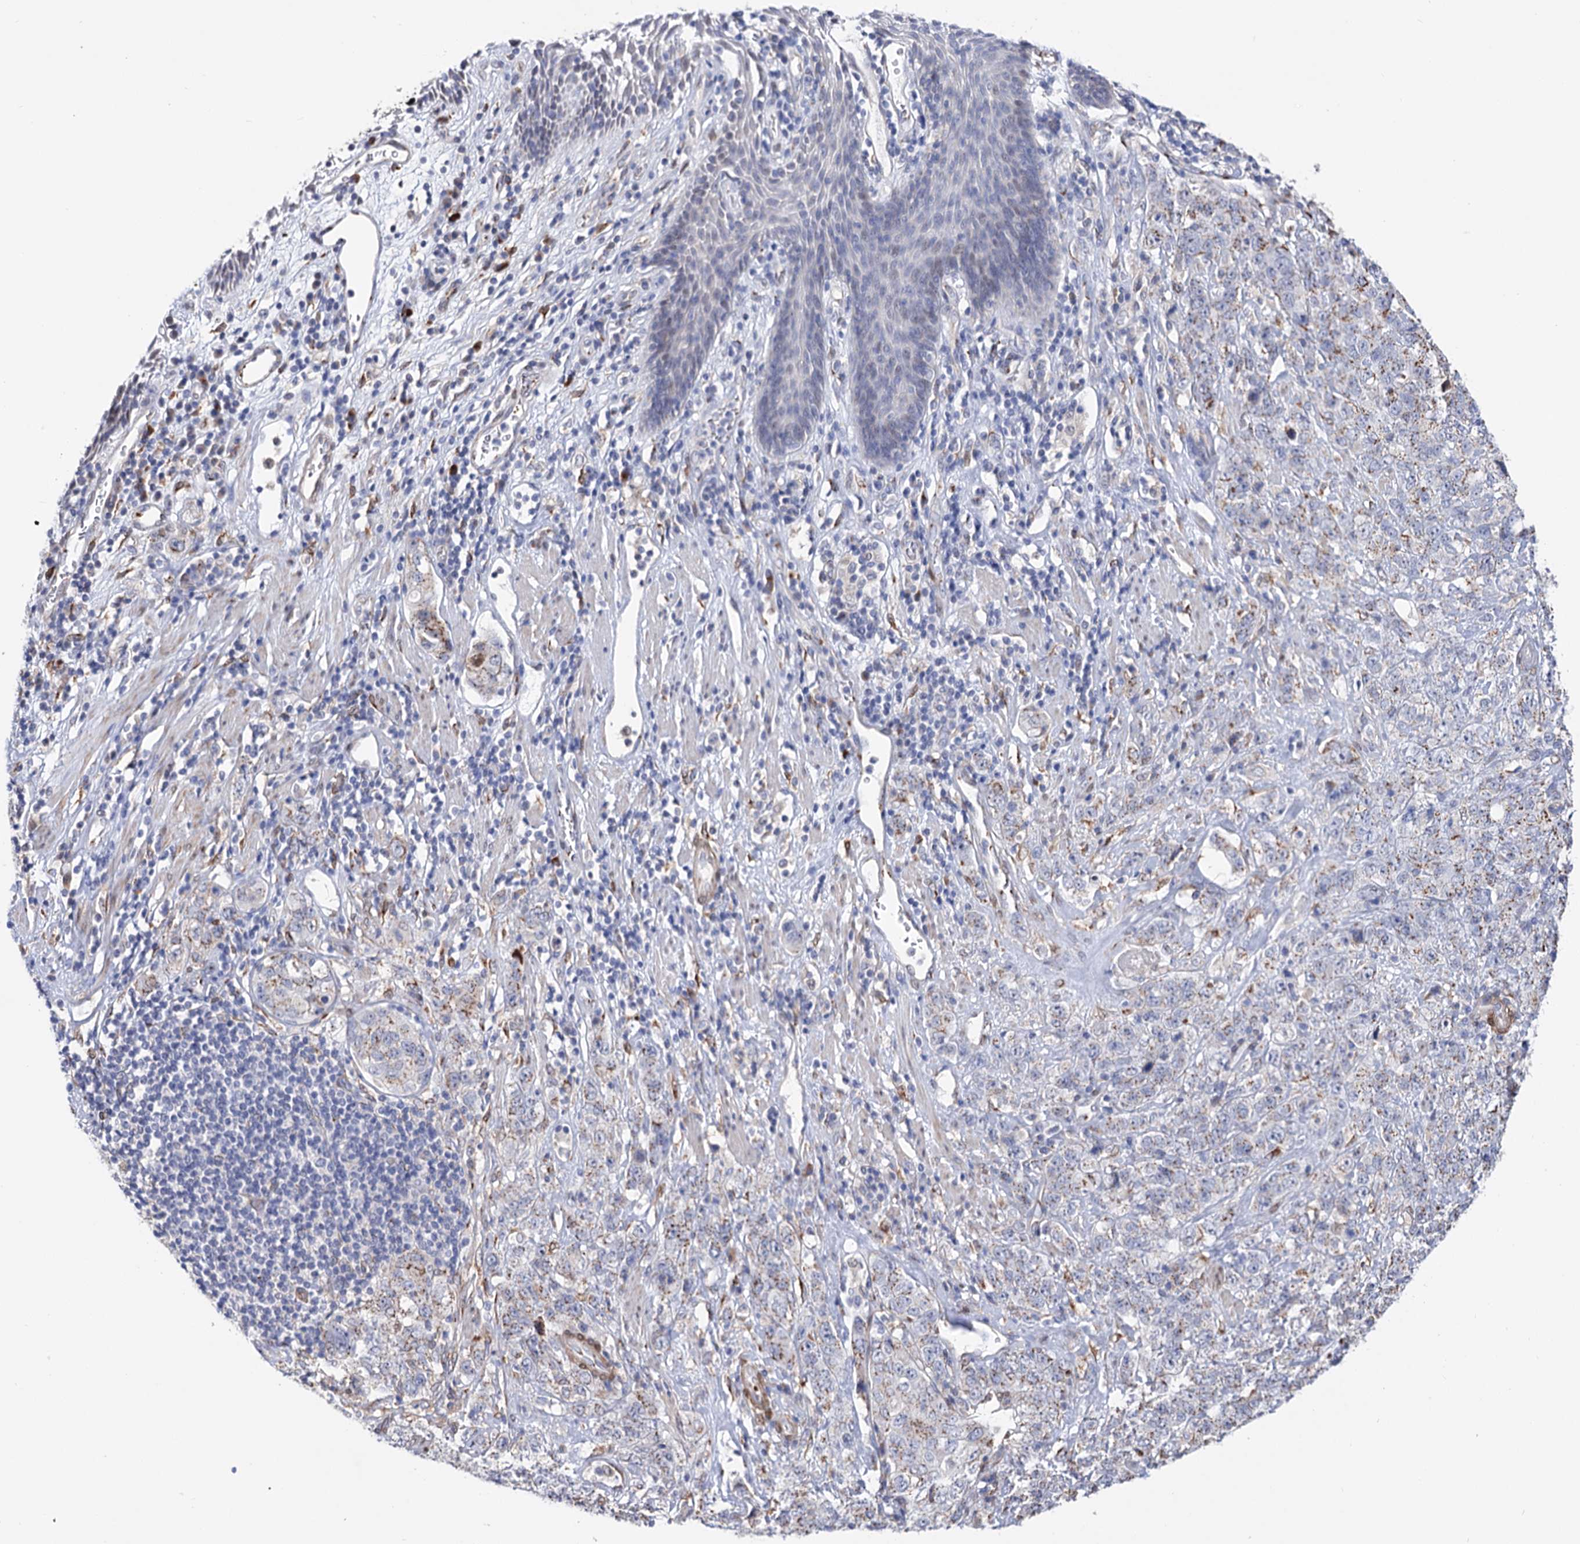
{"staining": {"intensity": "moderate", "quantity": "25%-75%", "location": "cytoplasmic/membranous"}, "tissue": "stomach cancer", "cell_type": "Tumor cells", "image_type": "cancer", "snomed": [{"axis": "morphology", "description": "Adenocarcinoma, NOS"}, {"axis": "topography", "description": "Stomach"}], "caption": "The photomicrograph reveals immunohistochemical staining of adenocarcinoma (stomach). There is moderate cytoplasmic/membranous expression is present in about 25%-75% of tumor cells.", "gene": "C11orf96", "patient": {"sex": "male", "age": 48}}